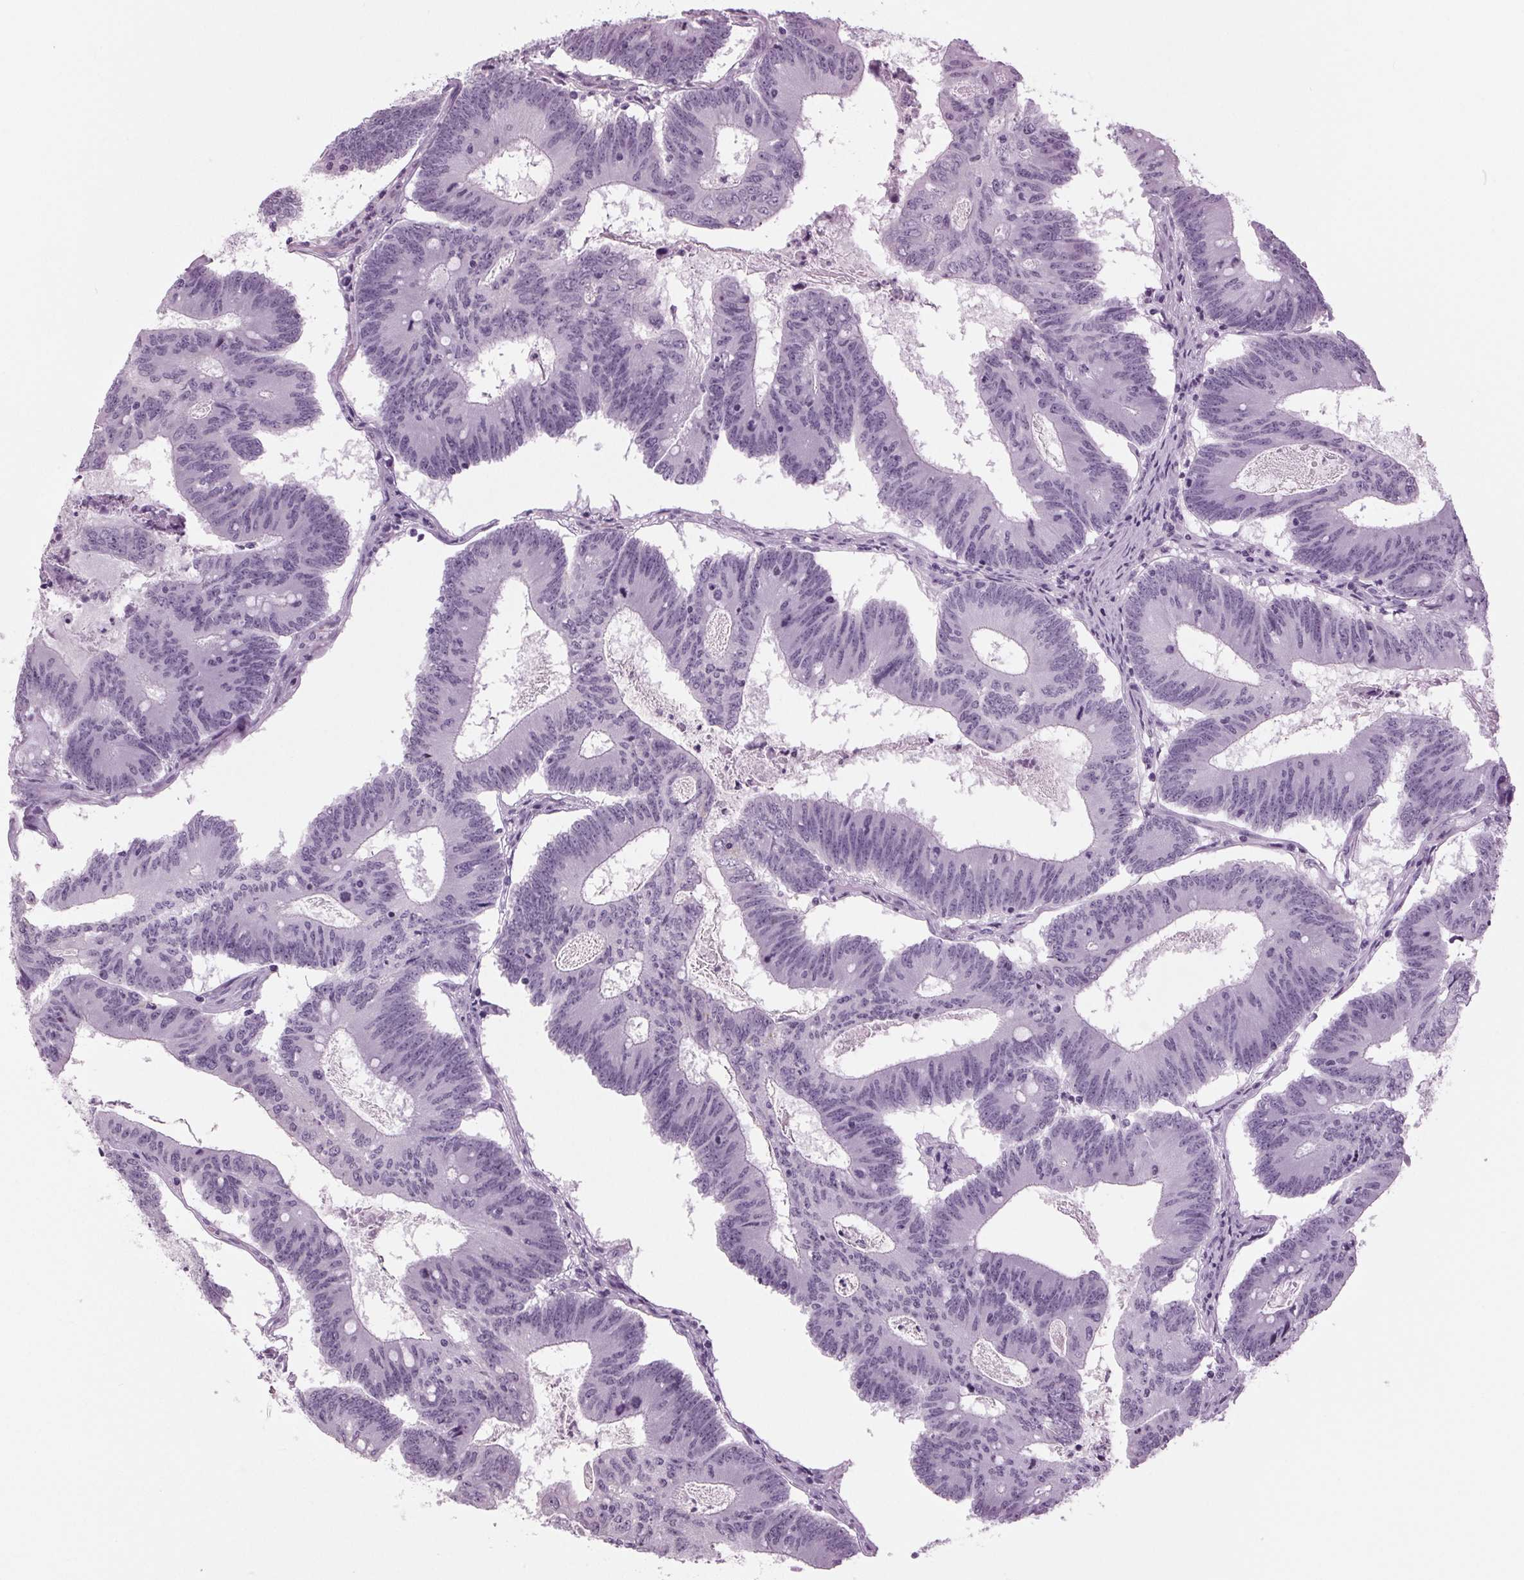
{"staining": {"intensity": "negative", "quantity": "none", "location": "none"}, "tissue": "colorectal cancer", "cell_type": "Tumor cells", "image_type": "cancer", "snomed": [{"axis": "morphology", "description": "Adenocarcinoma, NOS"}, {"axis": "topography", "description": "Colon"}], "caption": "Immunohistochemistry (IHC) micrograph of human colorectal adenocarcinoma stained for a protein (brown), which displays no staining in tumor cells. (Stains: DAB immunohistochemistry (IHC) with hematoxylin counter stain, Microscopy: brightfield microscopy at high magnification).", "gene": "DNAH12", "patient": {"sex": "female", "age": 70}}